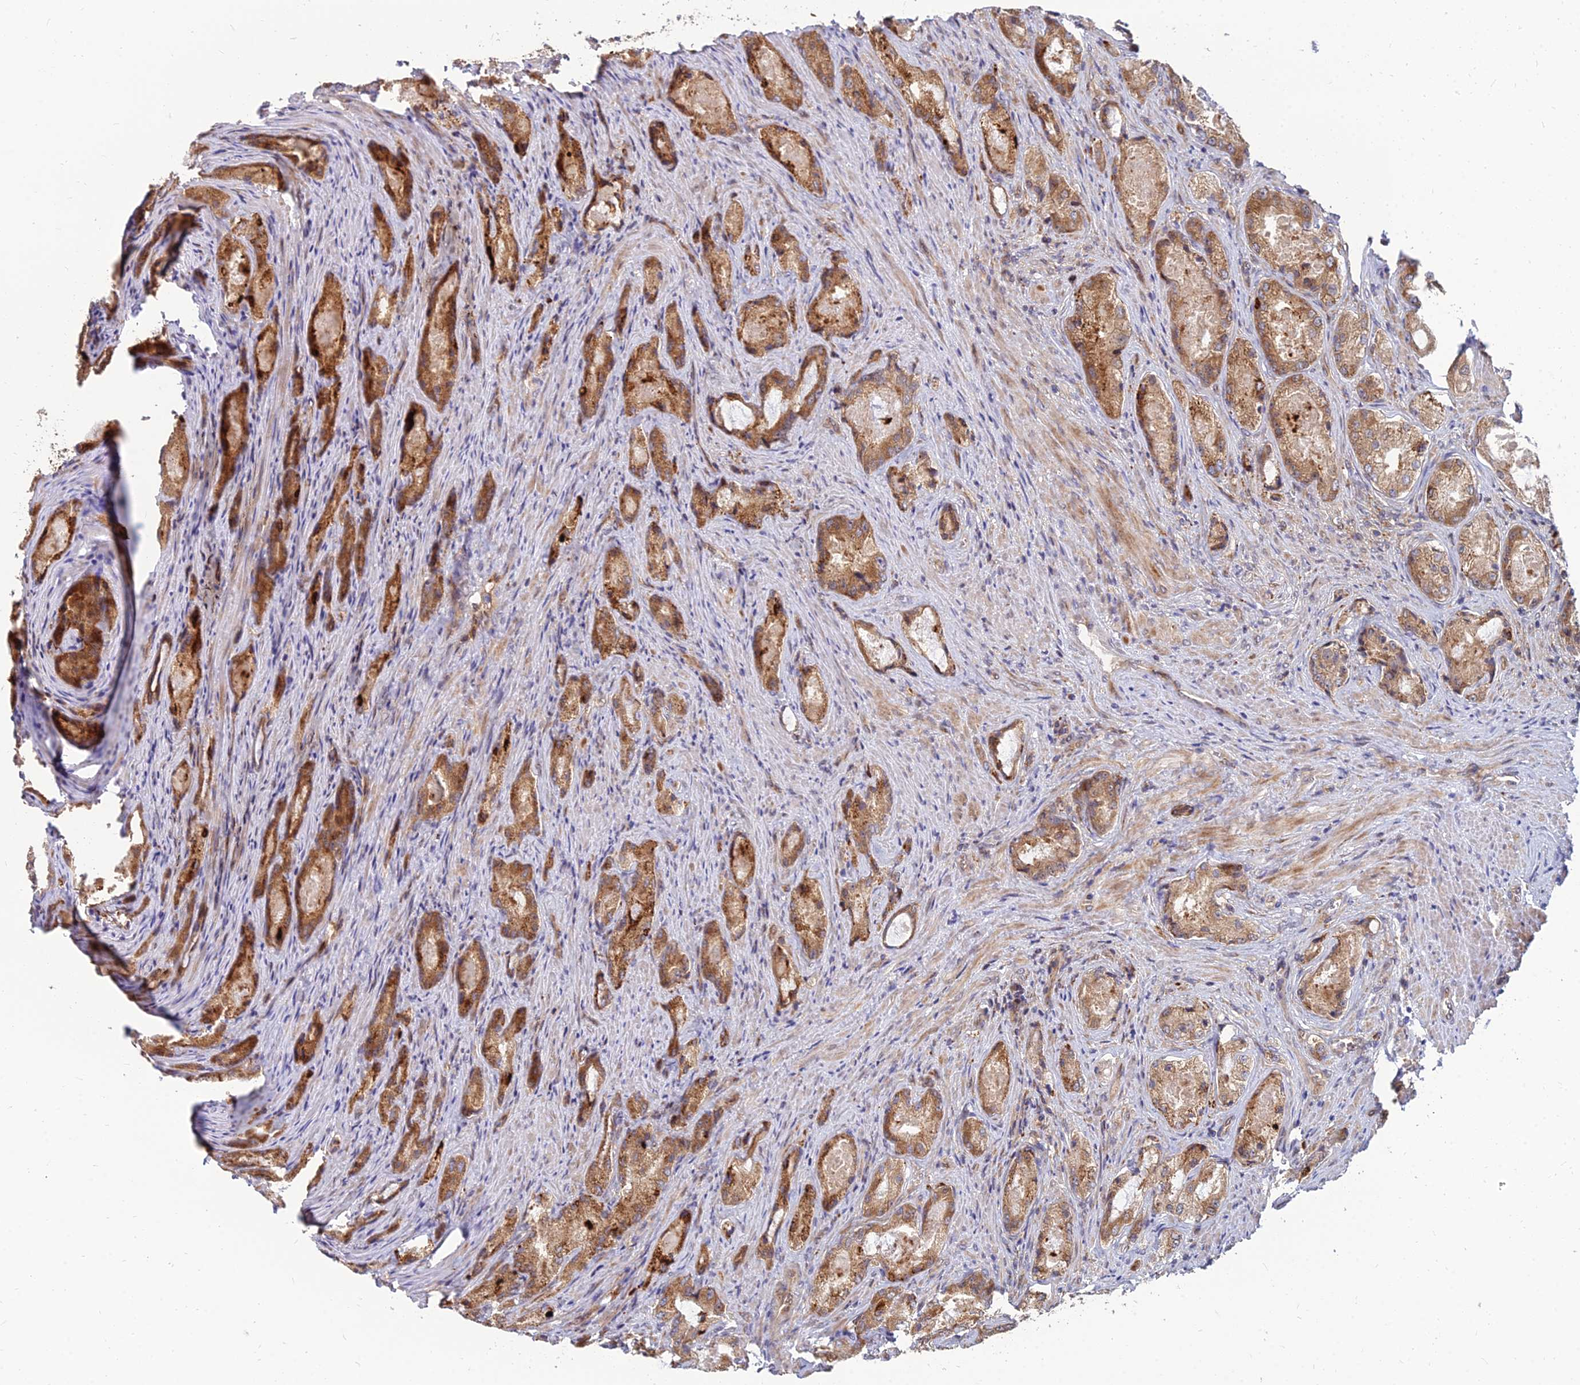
{"staining": {"intensity": "moderate", "quantity": ">75%", "location": "cytoplasmic/membranous"}, "tissue": "prostate cancer", "cell_type": "Tumor cells", "image_type": "cancer", "snomed": [{"axis": "morphology", "description": "Adenocarcinoma, Low grade"}, {"axis": "topography", "description": "Prostate"}], "caption": "Protein analysis of adenocarcinoma (low-grade) (prostate) tissue reveals moderate cytoplasmic/membranous expression in approximately >75% of tumor cells. (DAB IHC with brightfield microscopy, high magnification).", "gene": "CCT6B", "patient": {"sex": "male", "age": 68}}